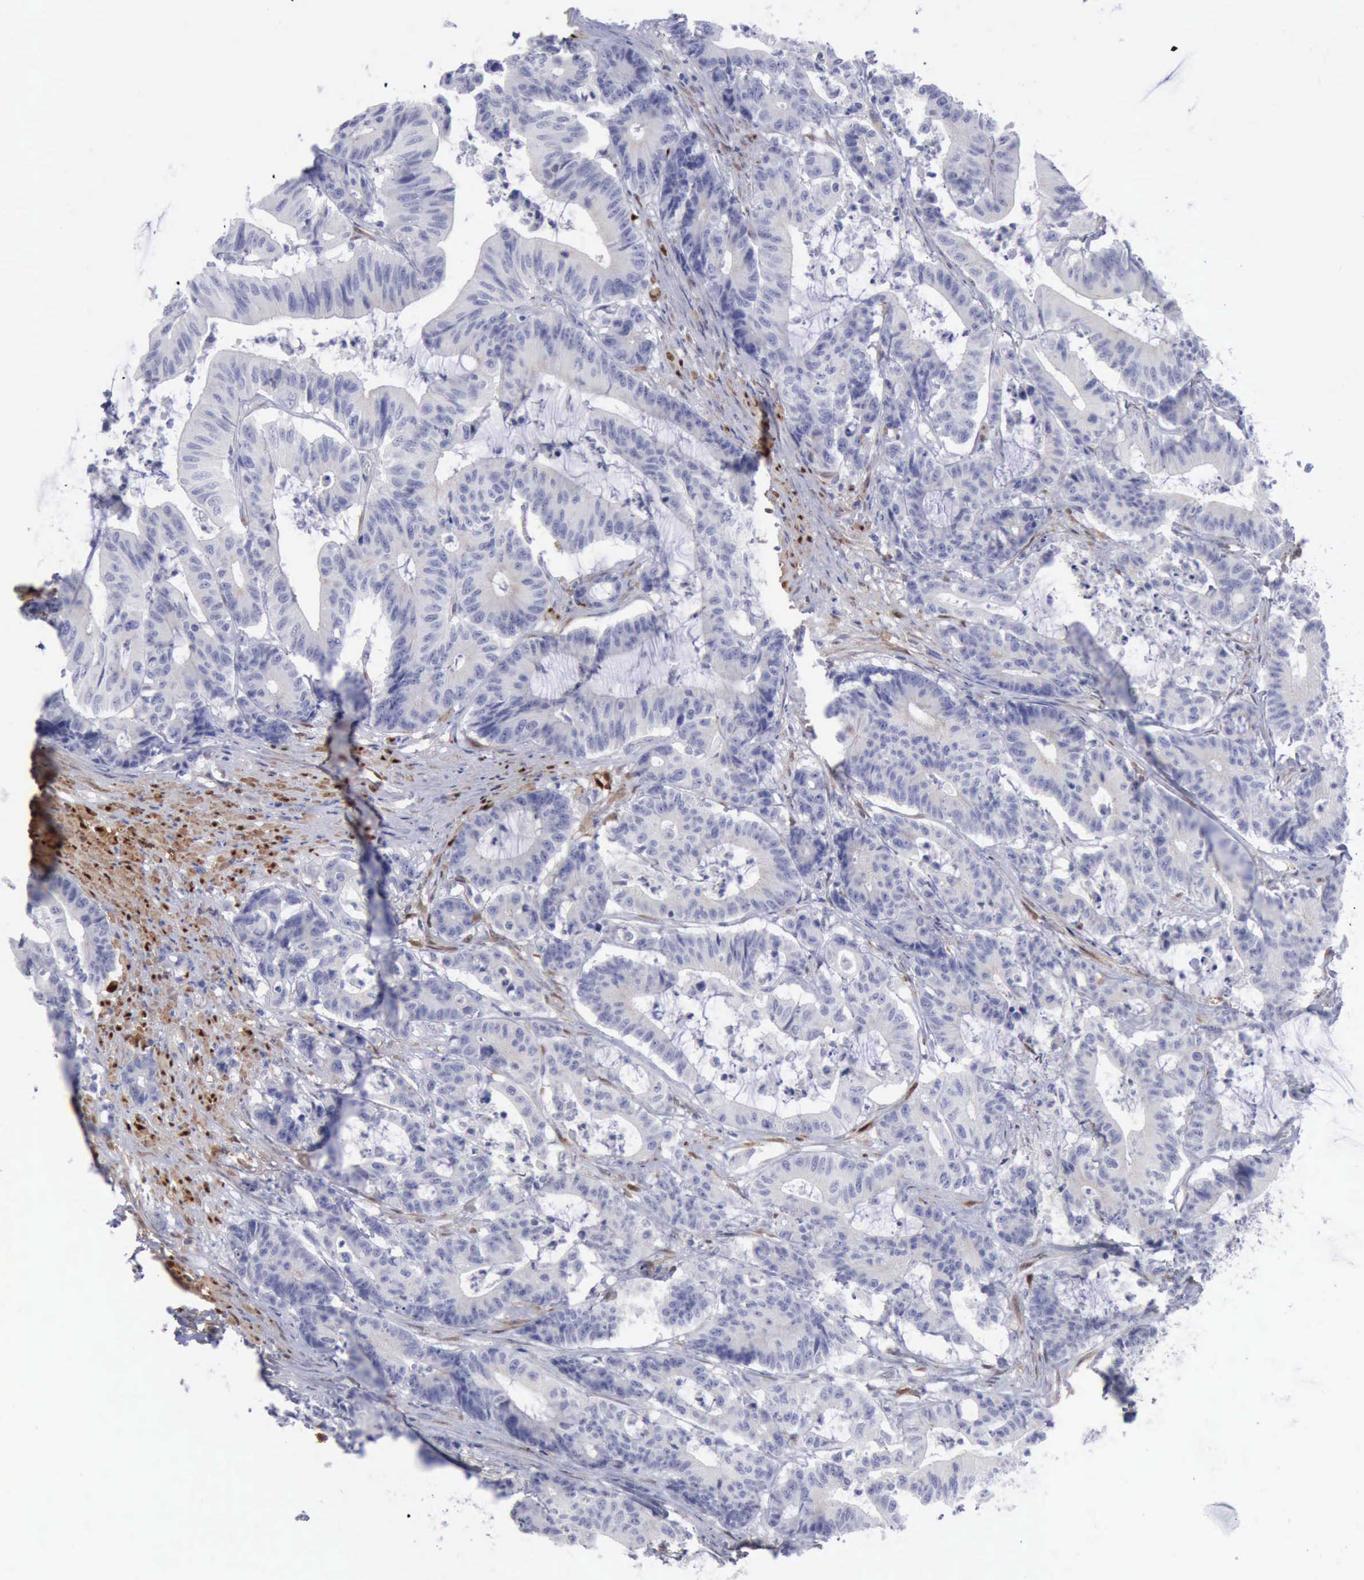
{"staining": {"intensity": "negative", "quantity": "none", "location": "none"}, "tissue": "colorectal cancer", "cell_type": "Tumor cells", "image_type": "cancer", "snomed": [{"axis": "morphology", "description": "Adenocarcinoma, NOS"}, {"axis": "topography", "description": "Colon"}], "caption": "A high-resolution photomicrograph shows immunohistochemistry staining of colorectal adenocarcinoma, which exhibits no significant expression in tumor cells.", "gene": "FHL1", "patient": {"sex": "female", "age": 84}}